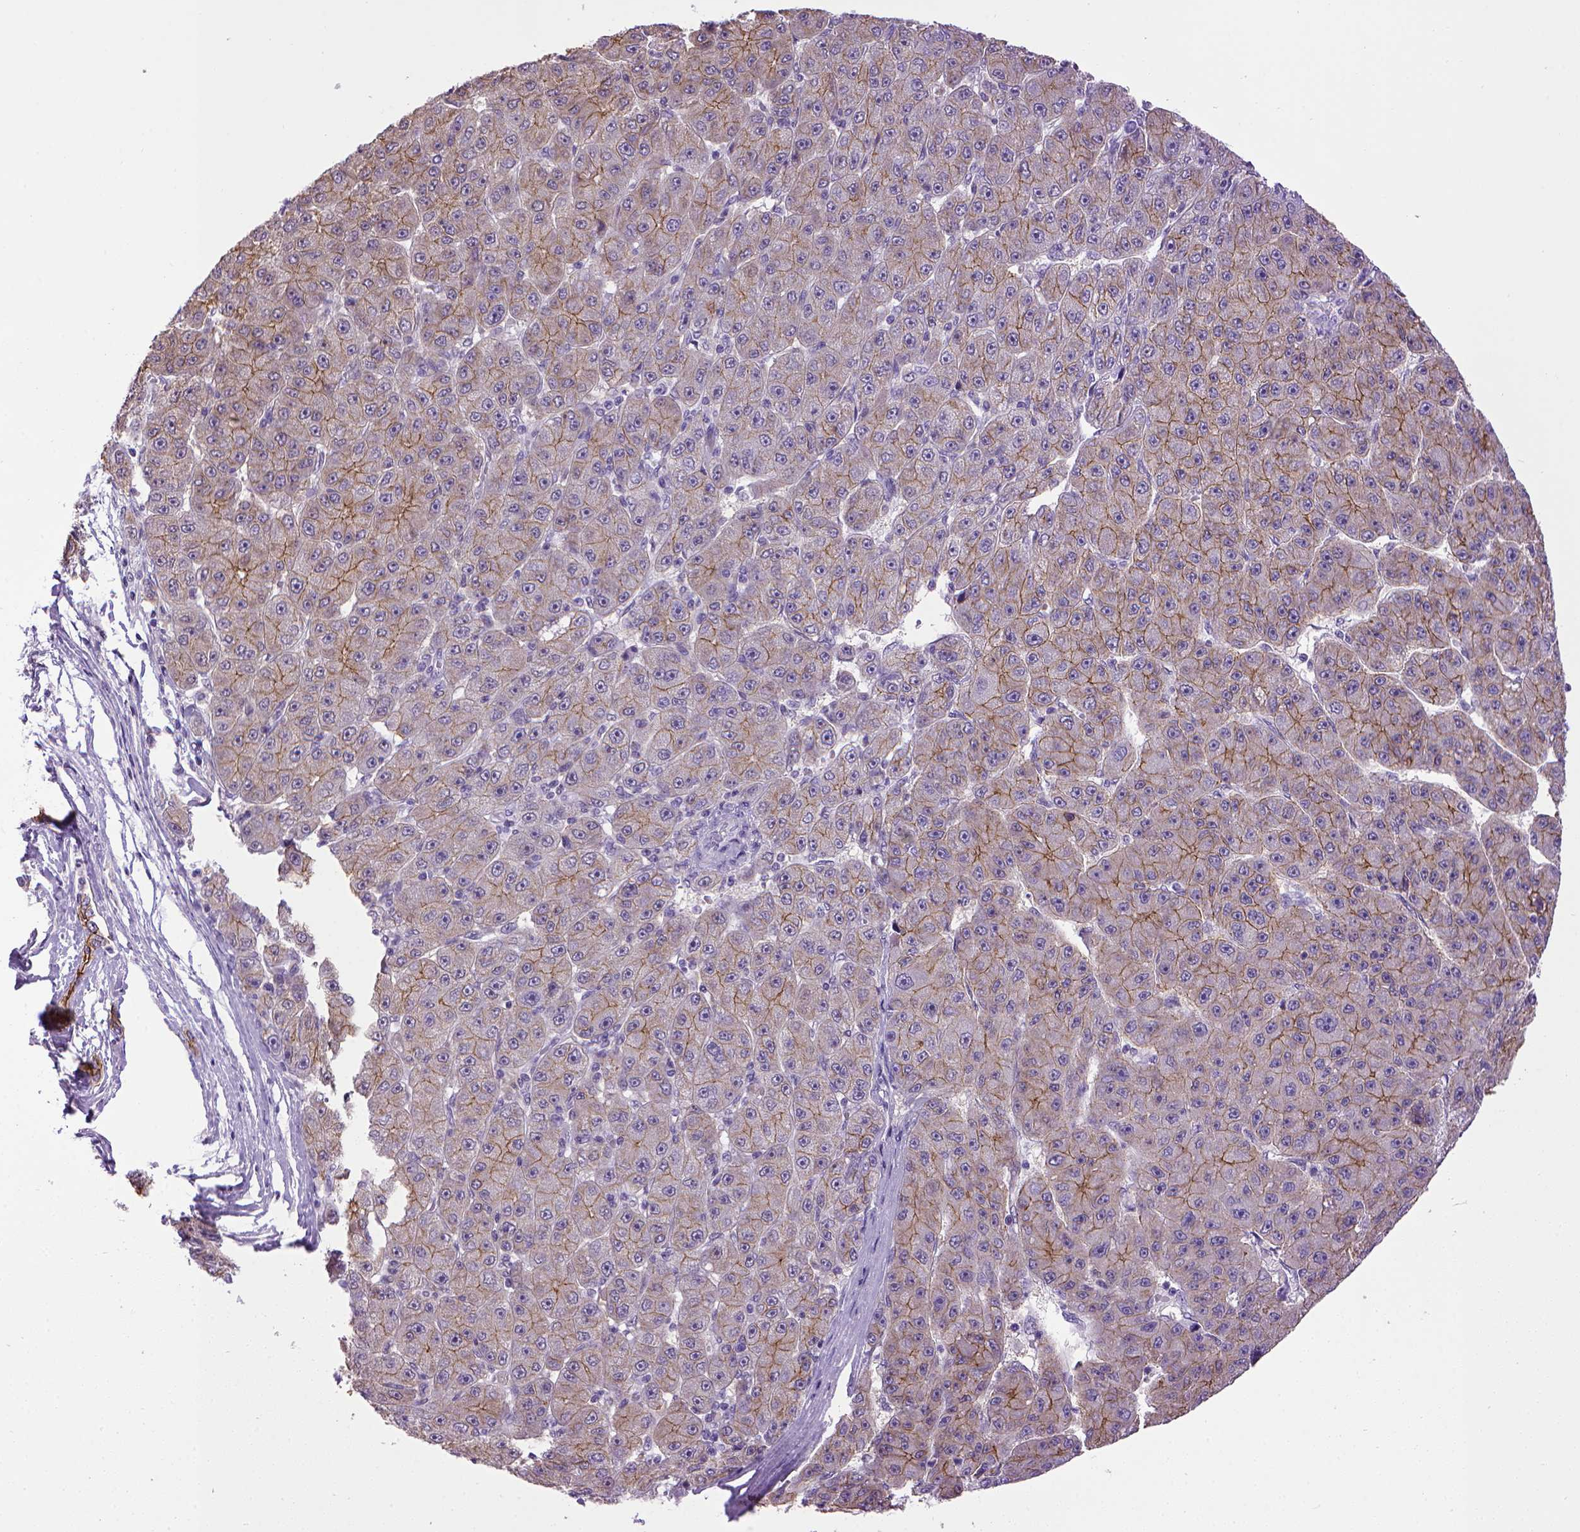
{"staining": {"intensity": "moderate", "quantity": "25%-75%", "location": "cytoplasmic/membranous"}, "tissue": "liver cancer", "cell_type": "Tumor cells", "image_type": "cancer", "snomed": [{"axis": "morphology", "description": "Carcinoma, Hepatocellular, NOS"}, {"axis": "topography", "description": "Liver"}], "caption": "Immunohistochemical staining of liver cancer shows moderate cytoplasmic/membranous protein staining in about 25%-75% of tumor cells.", "gene": "CDH1", "patient": {"sex": "male", "age": 67}}